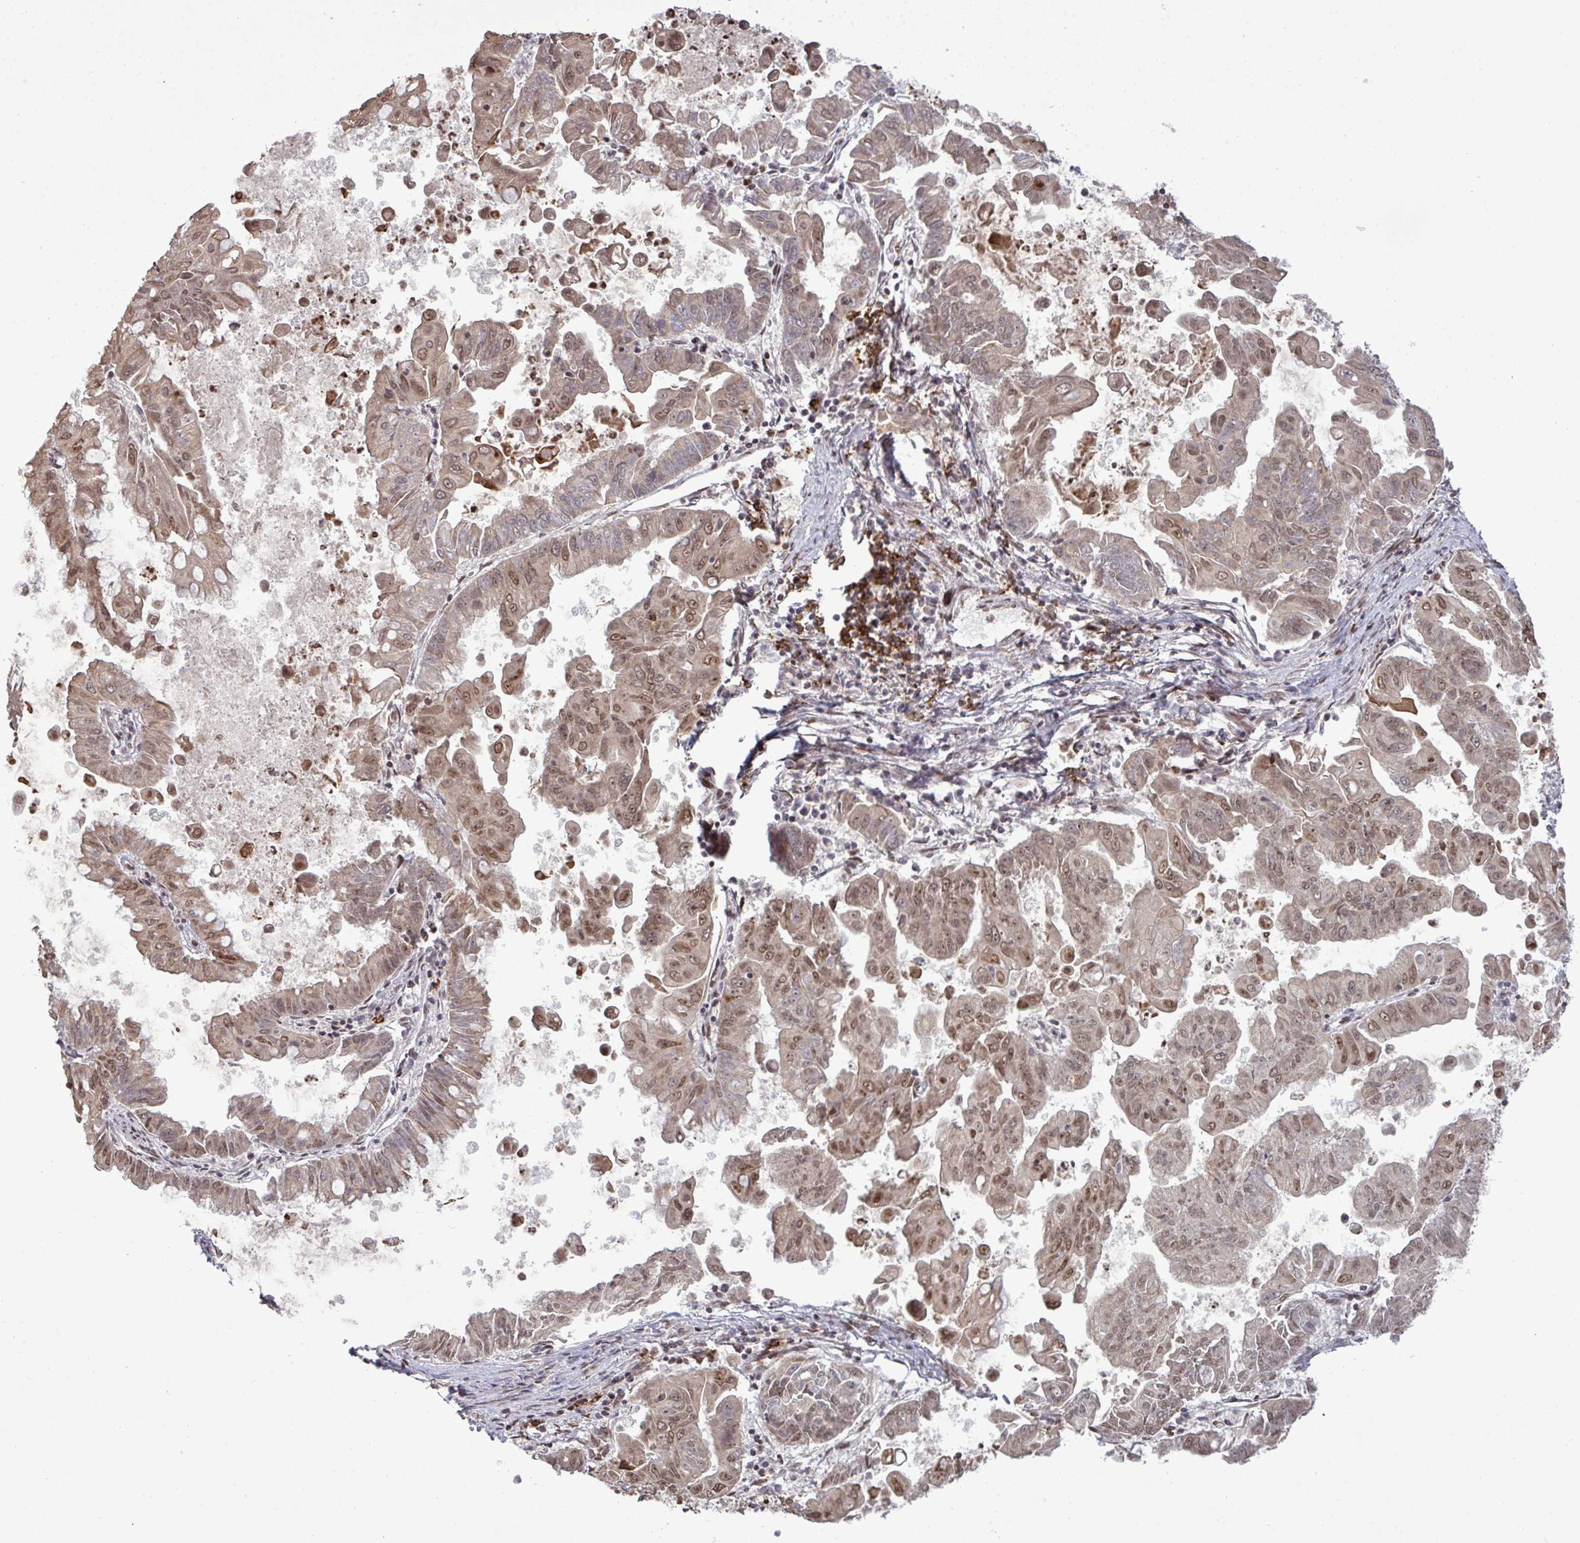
{"staining": {"intensity": "moderate", "quantity": "25%-75%", "location": "nuclear"}, "tissue": "stomach cancer", "cell_type": "Tumor cells", "image_type": "cancer", "snomed": [{"axis": "morphology", "description": "Adenocarcinoma, NOS"}, {"axis": "topography", "description": "Stomach, upper"}], "caption": "A micrograph showing moderate nuclear positivity in about 25%-75% of tumor cells in stomach cancer (adenocarcinoma), as visualized by brown immunohistochemical staining.", "gene": "UXT", "patient": {"sex": "male", "age": 80}}